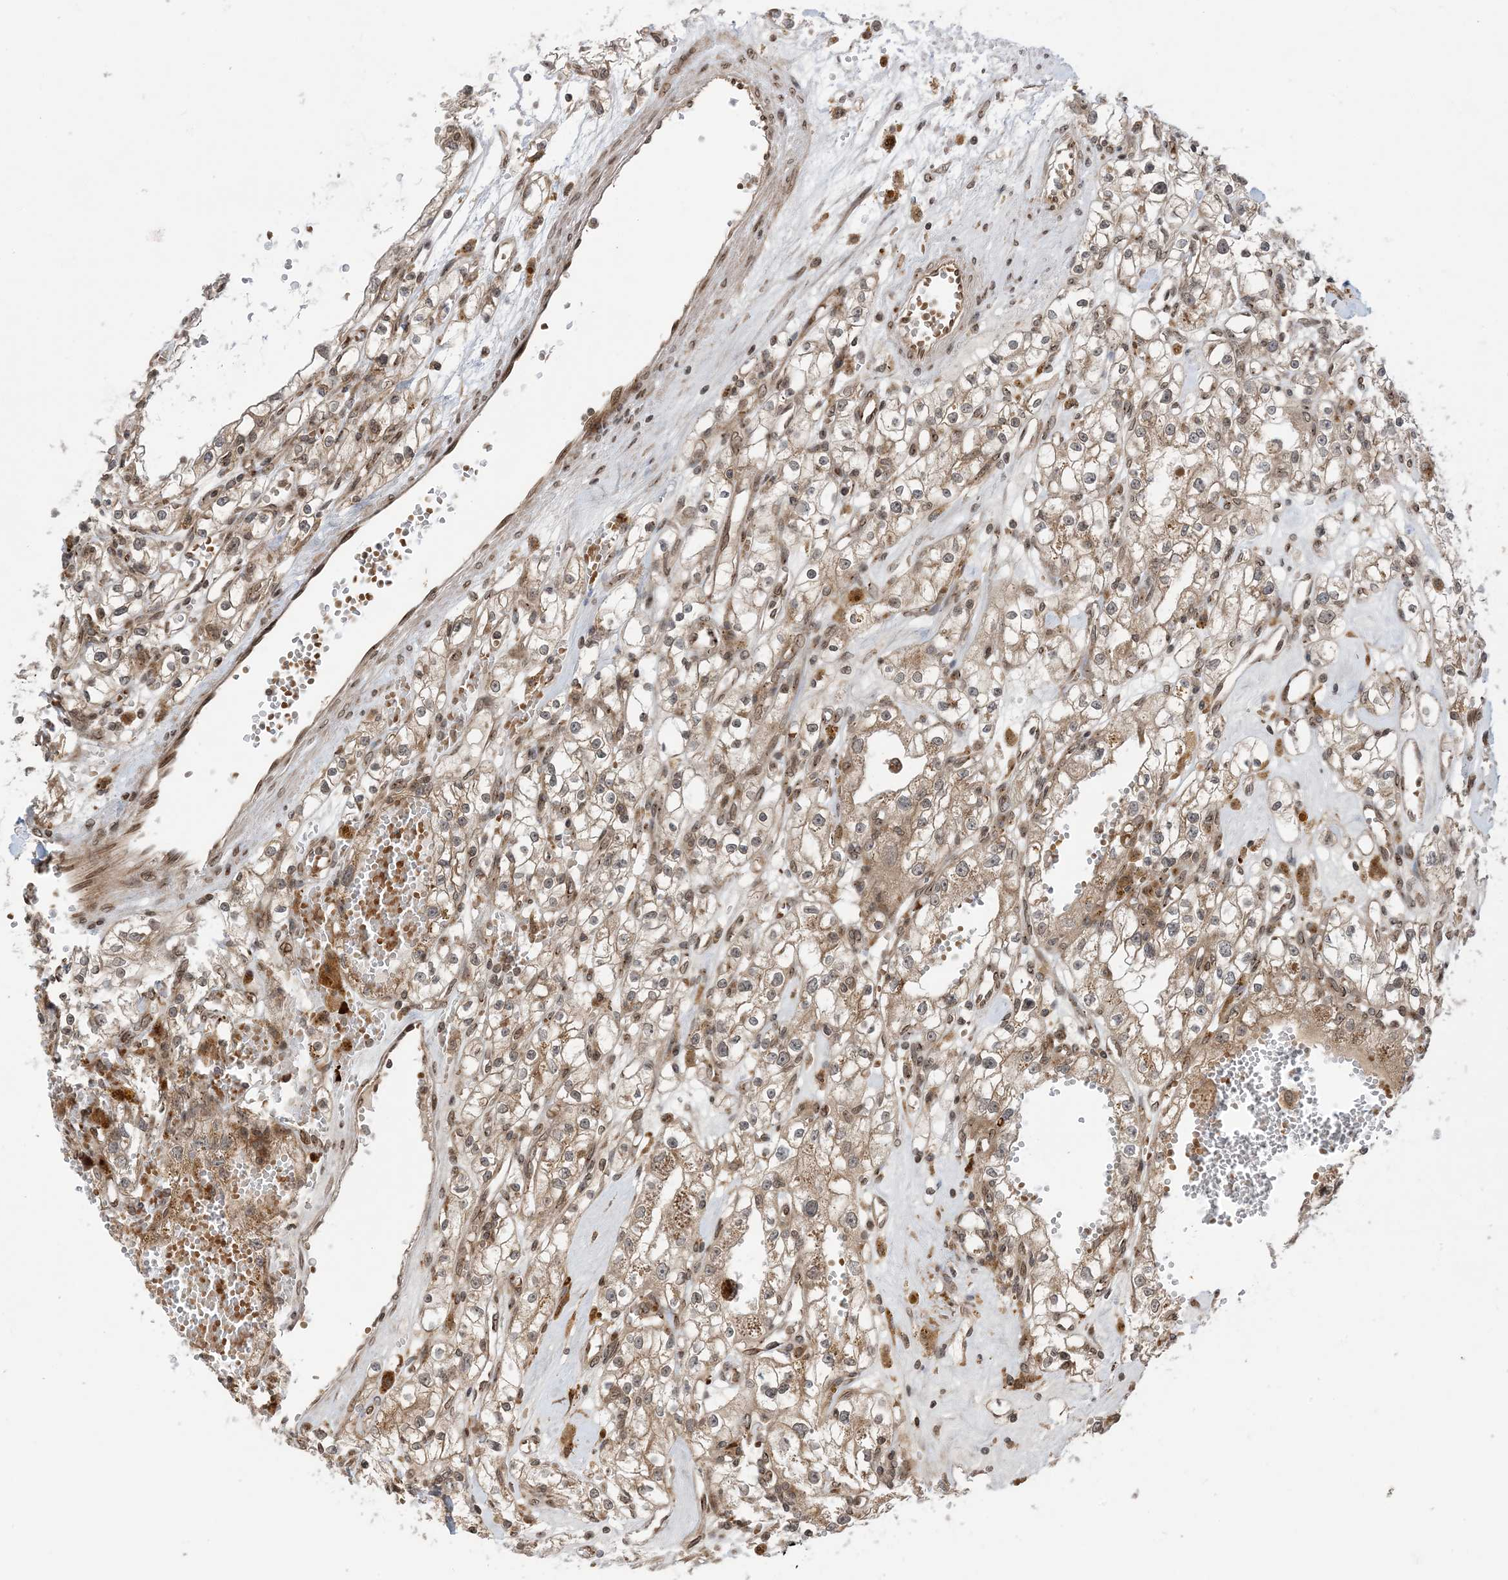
{"staining": {"intensity": "weak", "quantity": "25%-75%", "location": "cytoplasmic/membranous,nuclear"}, "tissue": "renal cancer", "cell_type": "Tumor cells", "image_type": "cancer", "snomed": [{"axis": "morphology", "description": "Adenocarcinoma, NOS"}, {"axis": "topography", "description": "Kidney"}], "caption": "Immunohistochemistry (IHC) photomicrograph of neoplastic tissue: human renal cancer (adenocarcinoma) stained using IHC demonstrates low levels of weak protein expression localized specifically in the cytoplasmic/membranous and nuclear of tumor cells, appearing as a cytoplasmic/membranous and nuclear brown color.", "gene": "CASP4", "patient": {"sex": "male", "age": 56}}